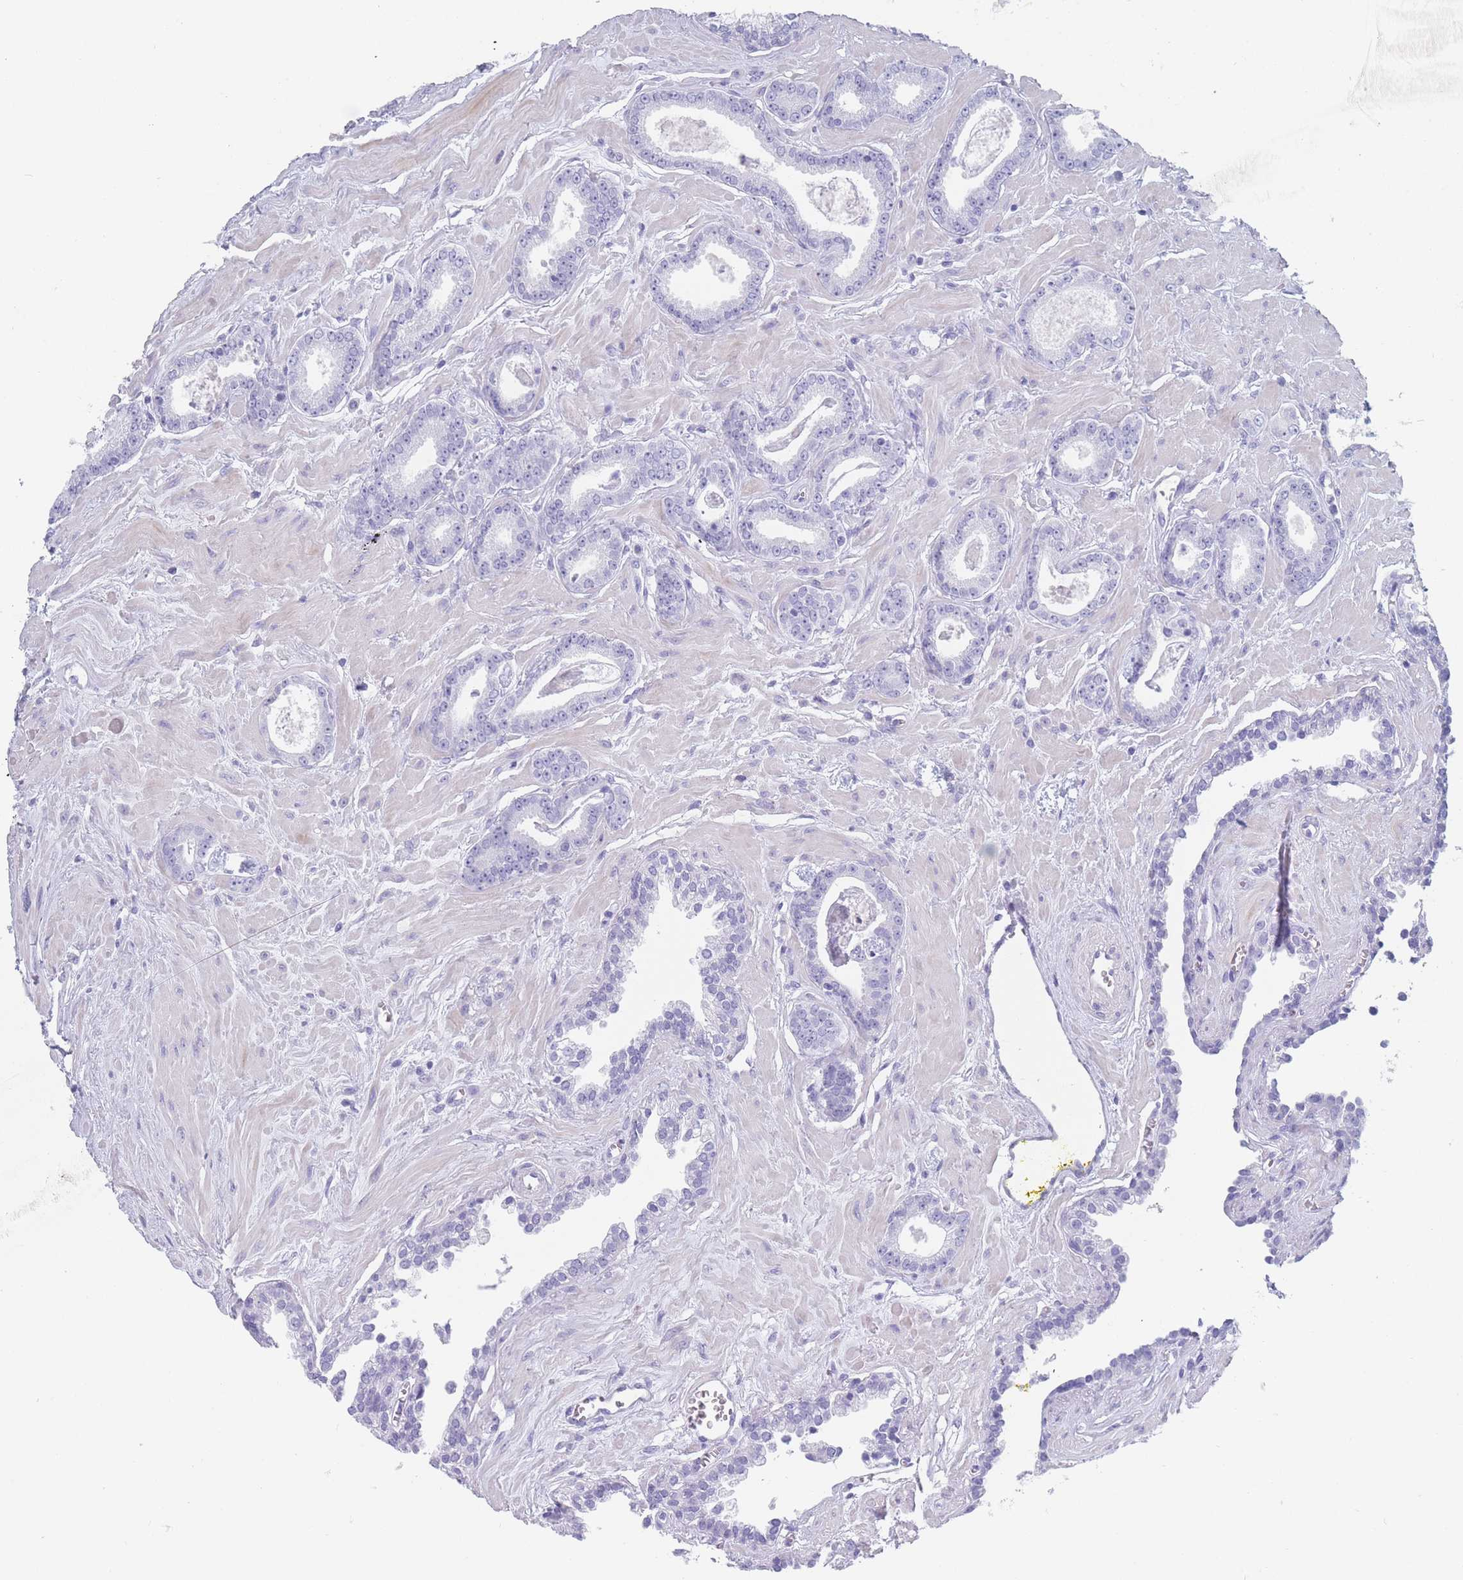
{"staining": {"intensity": "negative", "quantity": "none", "location": "none"}, "tissue": "prostate cancer", "cell_type": "Tumor cells", "image_type": "cancer", "snomed": [{"axis": "morphology", "description": "Adenocarcinoma, Low grade"}, {"axis": "topography", "description": "Prostate"}], "caption": "DAB (3,3'-diaminobenzidine) immunohistochemical staining of prostate adenocarcinoma (low-grade) shows no significant positivity in tumor cells.", "gene": "OR5D16", "patient": {"sex": "male", "age": 60}}